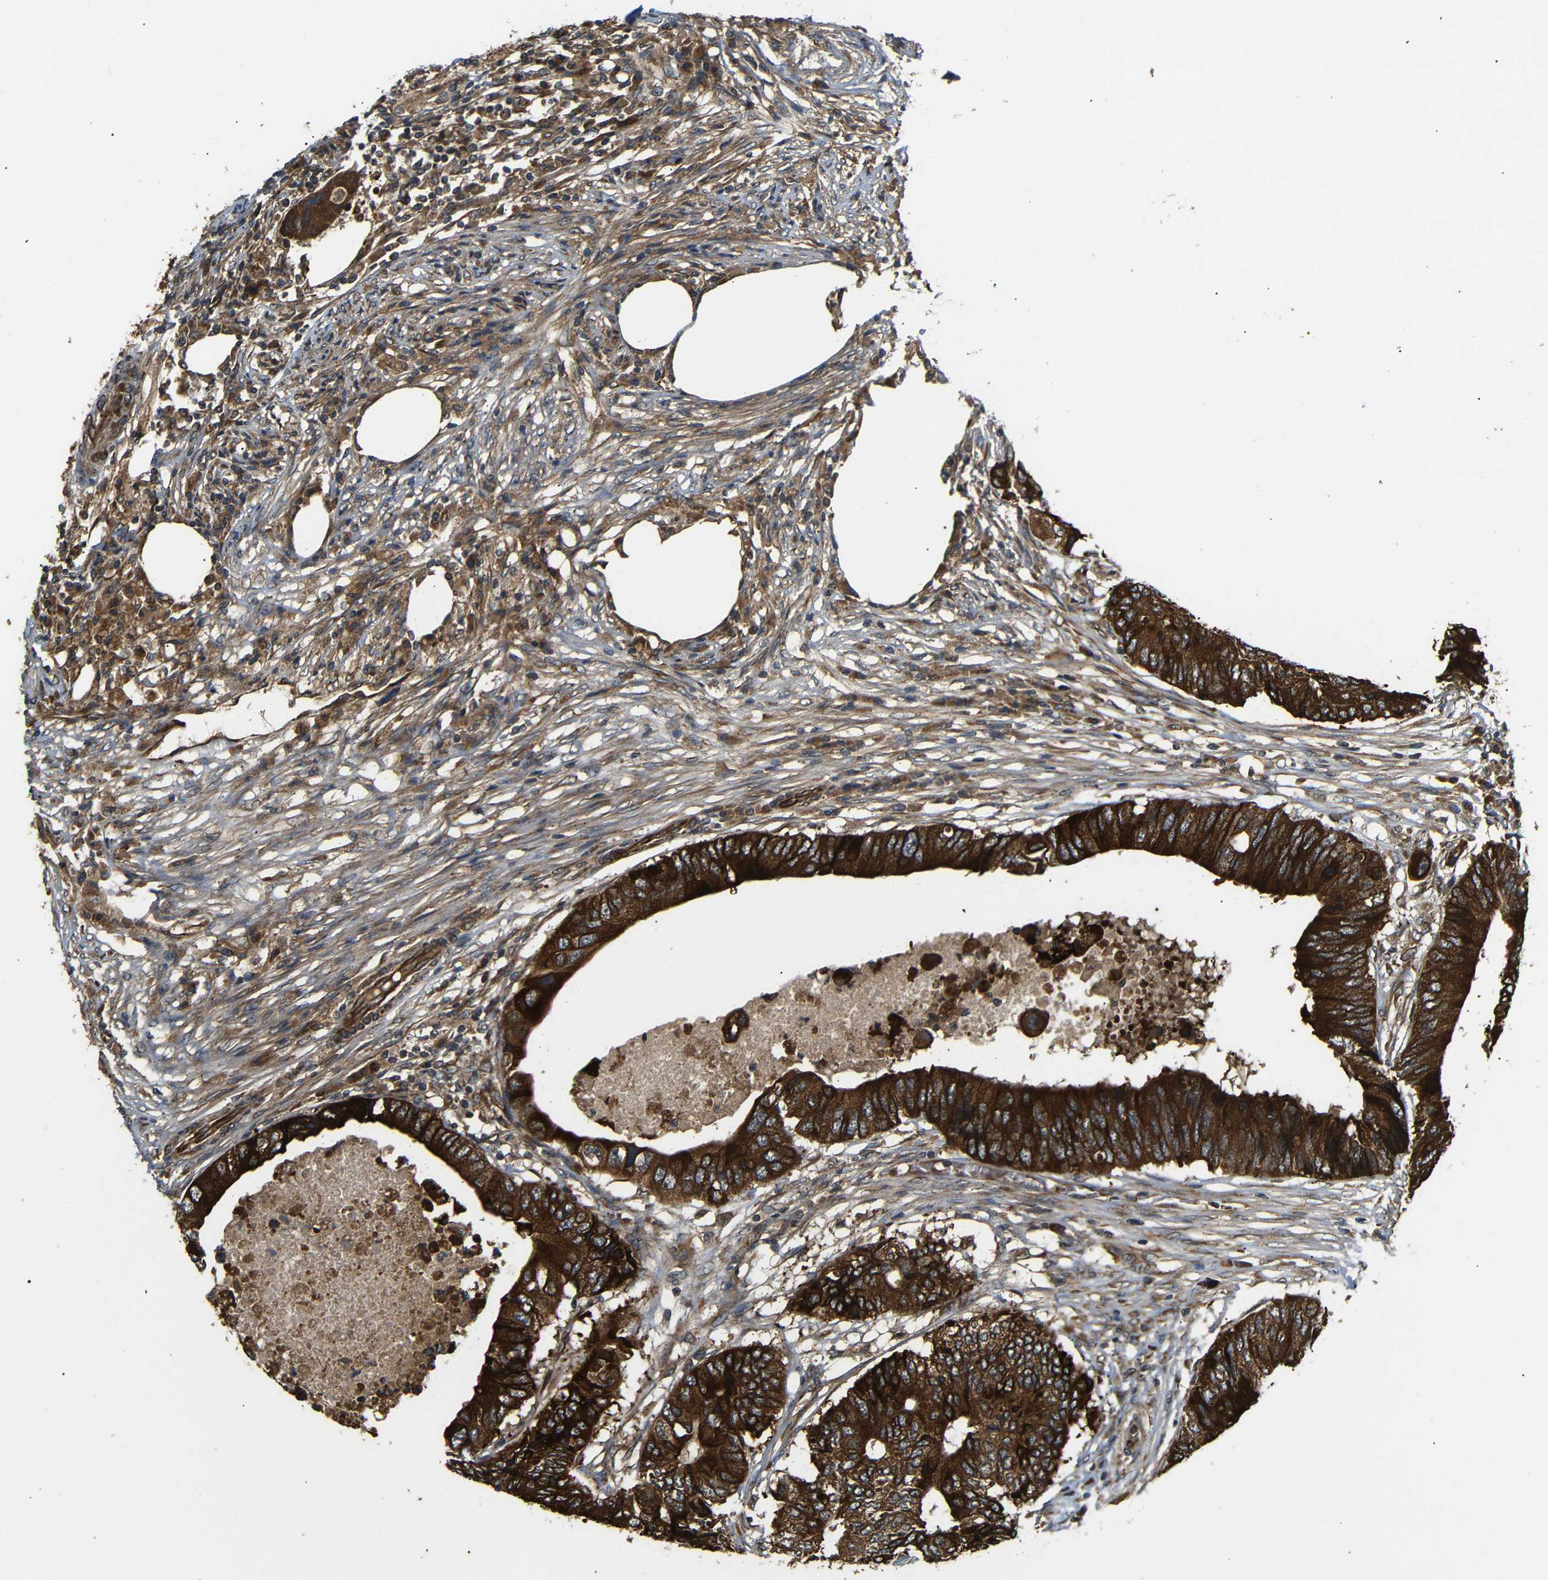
{"staining": {"intensity": "strong", "quantity": ">75%", "location": "cytoplasmic/membranous"}, "tissue": "colorectal cancer", "cell_type": "Tumor cells", "image_type": "cancer", "snomed": [{"axis": "morphology", "description": "Adenocarcinoma, NOS"}, {"axis": "topography", "description": "Colon"}], "caption": "The histopathology image displays immunohistochemical staining of colorectal cancer (adenocarcinoma). There is strong cytoplasmic/membranous staining is appreciated in about >75% of tumor cells.", "gene": "TRPC1", "patient": {"sex": "male", "age": 71}}